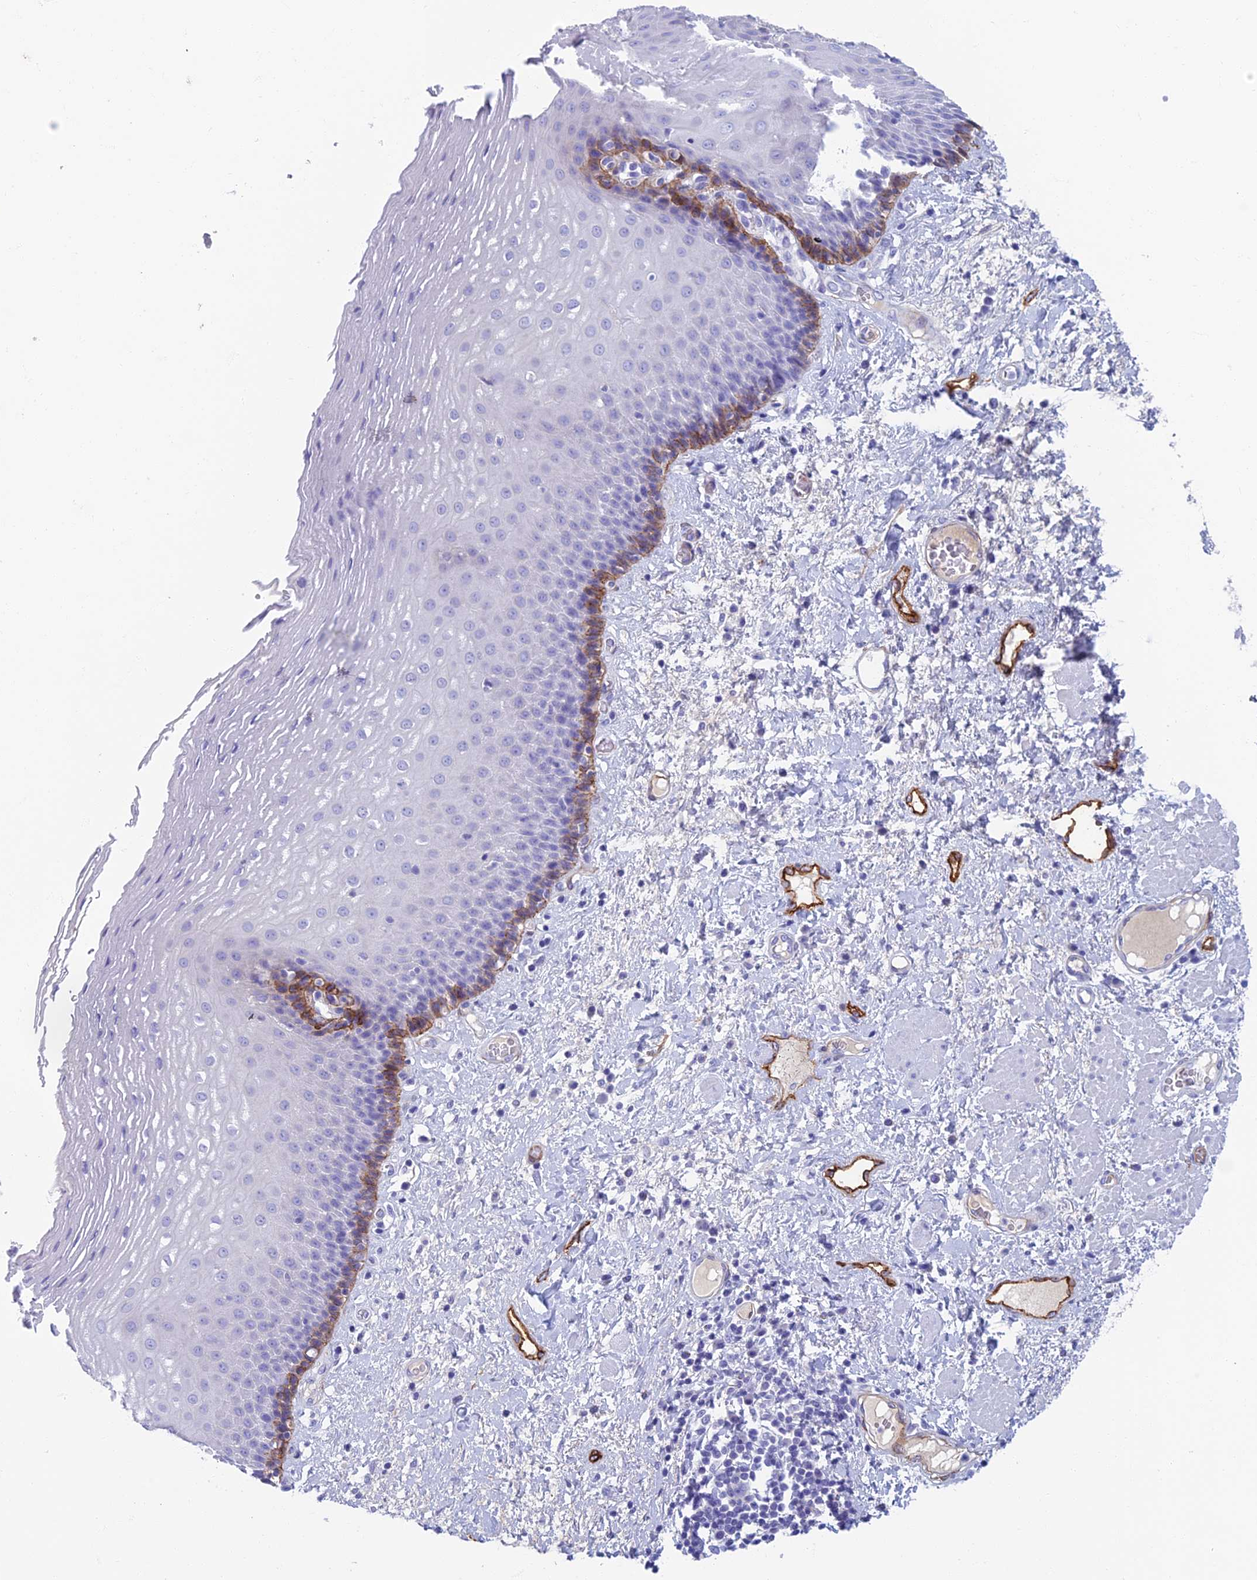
{"staining": {"intensity": "moderate", "quantity": "<25%", "location": "cytoplasmic/membranous"}, "tissue": "esophagus", "cell_type": "Squamous epithelial cells", "image_type": "normal", "snomed": [{"axis": "morphology", "description": "Normal tissue, NOS"}, {"axis": "morphology", "description": "Adenocarcinoma, NOS"}, {"axis": "topography", "description": "Esophagus"}], "caption": "This is an image of immunohistochemistry staining of unremarkable esophagus, which shows moderate expression in the cytoplasmic/membranous of squamous epithelial cells.", "gene": "ETFRF1", "patient": {"sex": "male", "age": 62}}